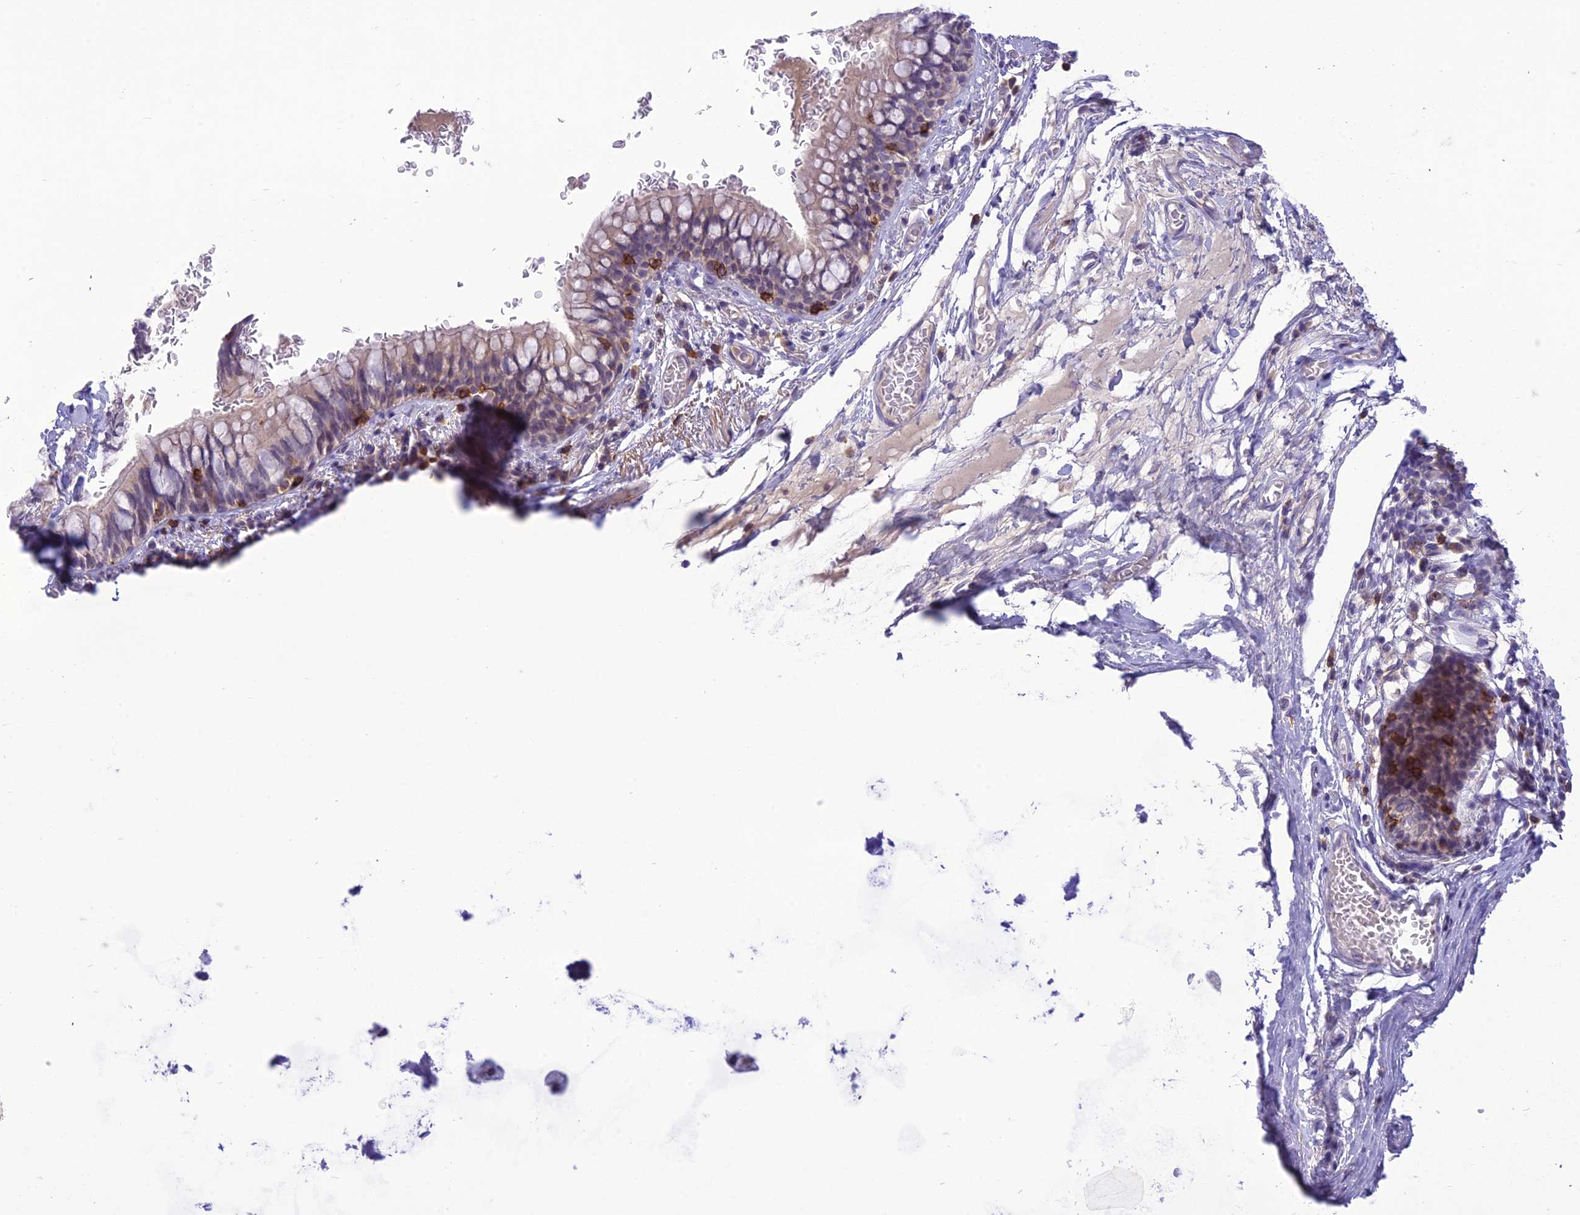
{"staining": {"intensity": "weak", "quantity": "25%-75%", "location": "cytoplasmic/membranous"}, "tissue": "bronchus", "cell_type": "Respiratory epithelial cells", "image_type": "normal", "snomed": [{"axis": "morphology", "description": "Normal tissue, NOS"}, {"axis": "topography", "description": "Cartilage tissue"}, {"axis": "topography", "description": "Bronchus"}], "caption": "Immunohistochemistry photomicrograph of unremarkable bronchus stained for a protein (brown), which exhibits low levels of weak cytoplasmic/membranous positivity in approximately 25%-75% of respiratory epithelial cells.", "gene": "ITGAE", "patient": {"sex": "female", "age": 36}}